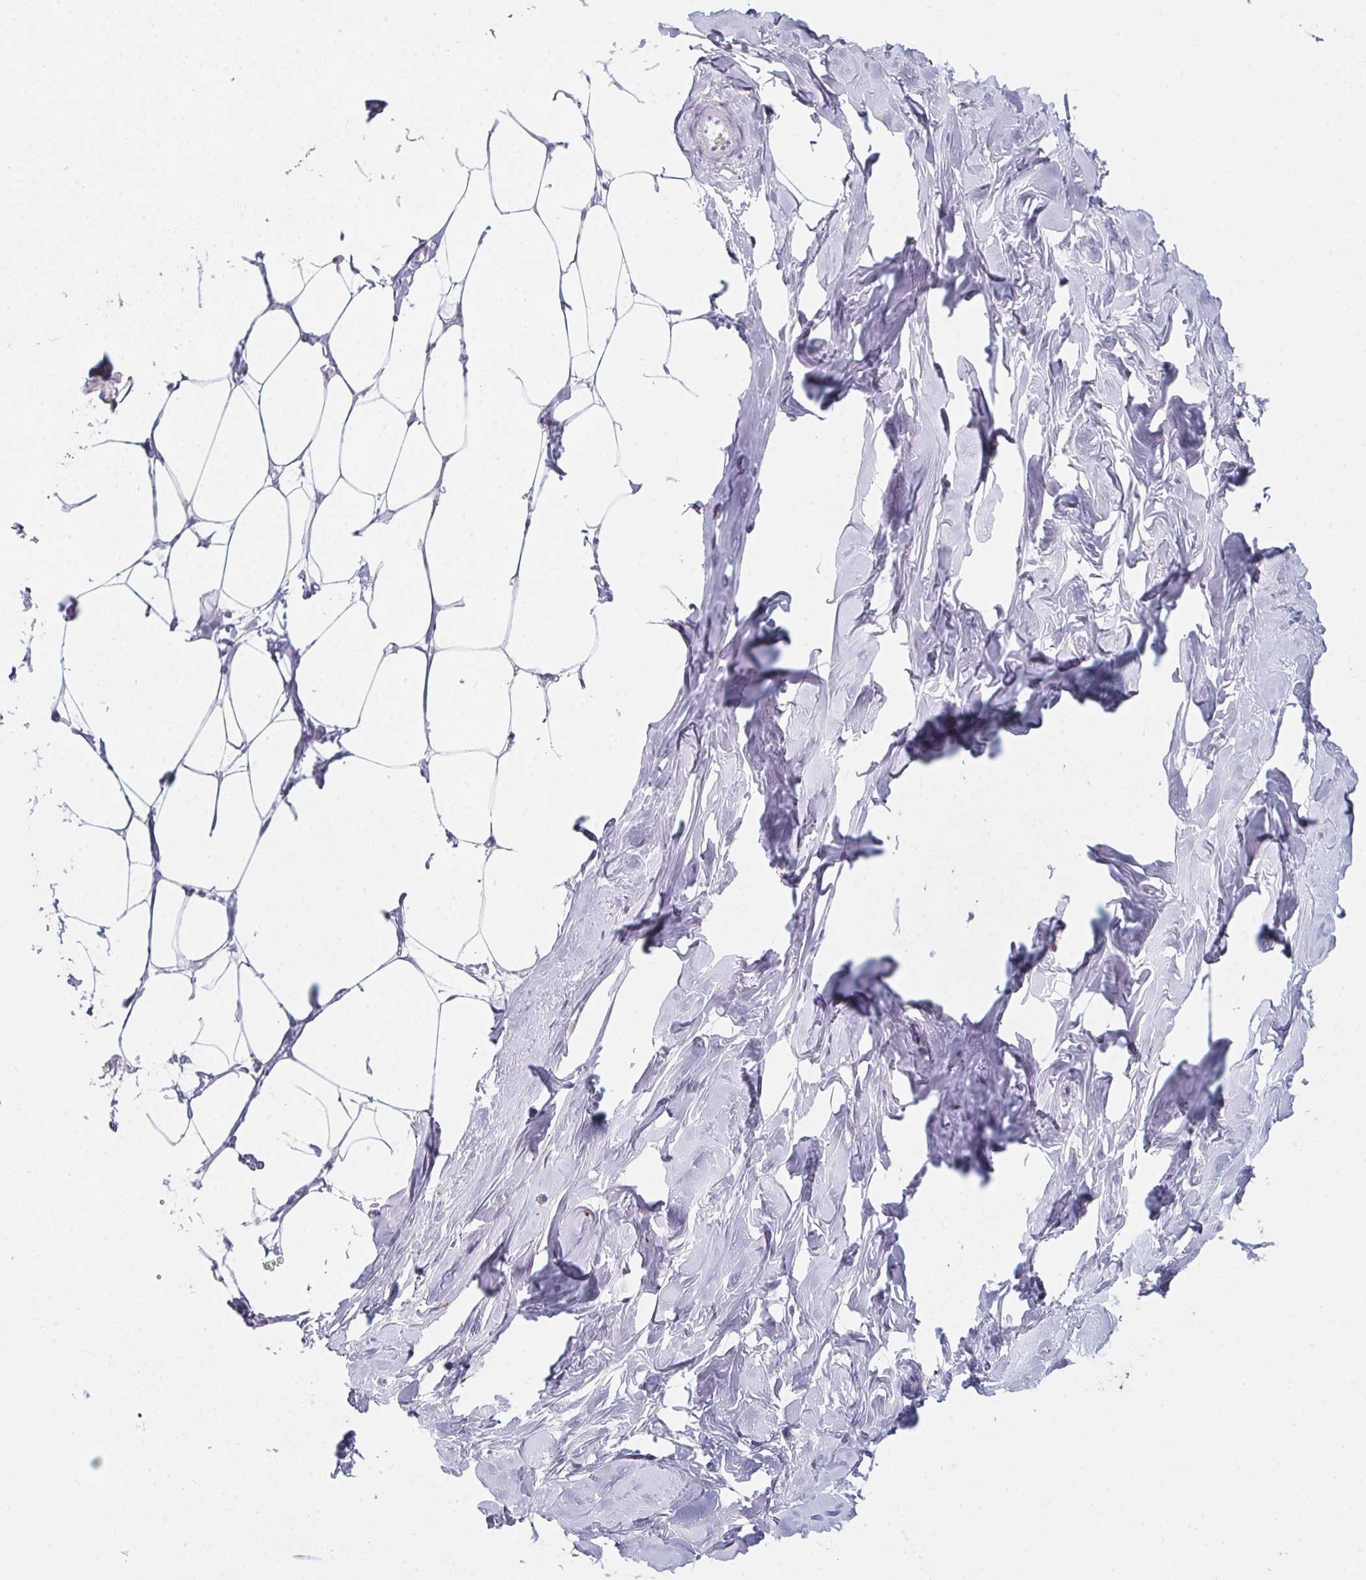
{"staining": {"intensity": "negative", "quantity": "none", "location": "none"}, "tissue": "breast", "cell_type": "Adipocytes", "image_type": "normal", "snomed": [{"axis": "morphology", "description": "Normal tissue, NOS"}, {"axis": "topography", "description": "Breast"}], "caption": "Adipocytes show no significant protein expression in benign breast. (DAB IHC visualized using brightfield microscopy, high magnification).", "gene": "DCD", "patient": {"sex": "female", "age": 27}}